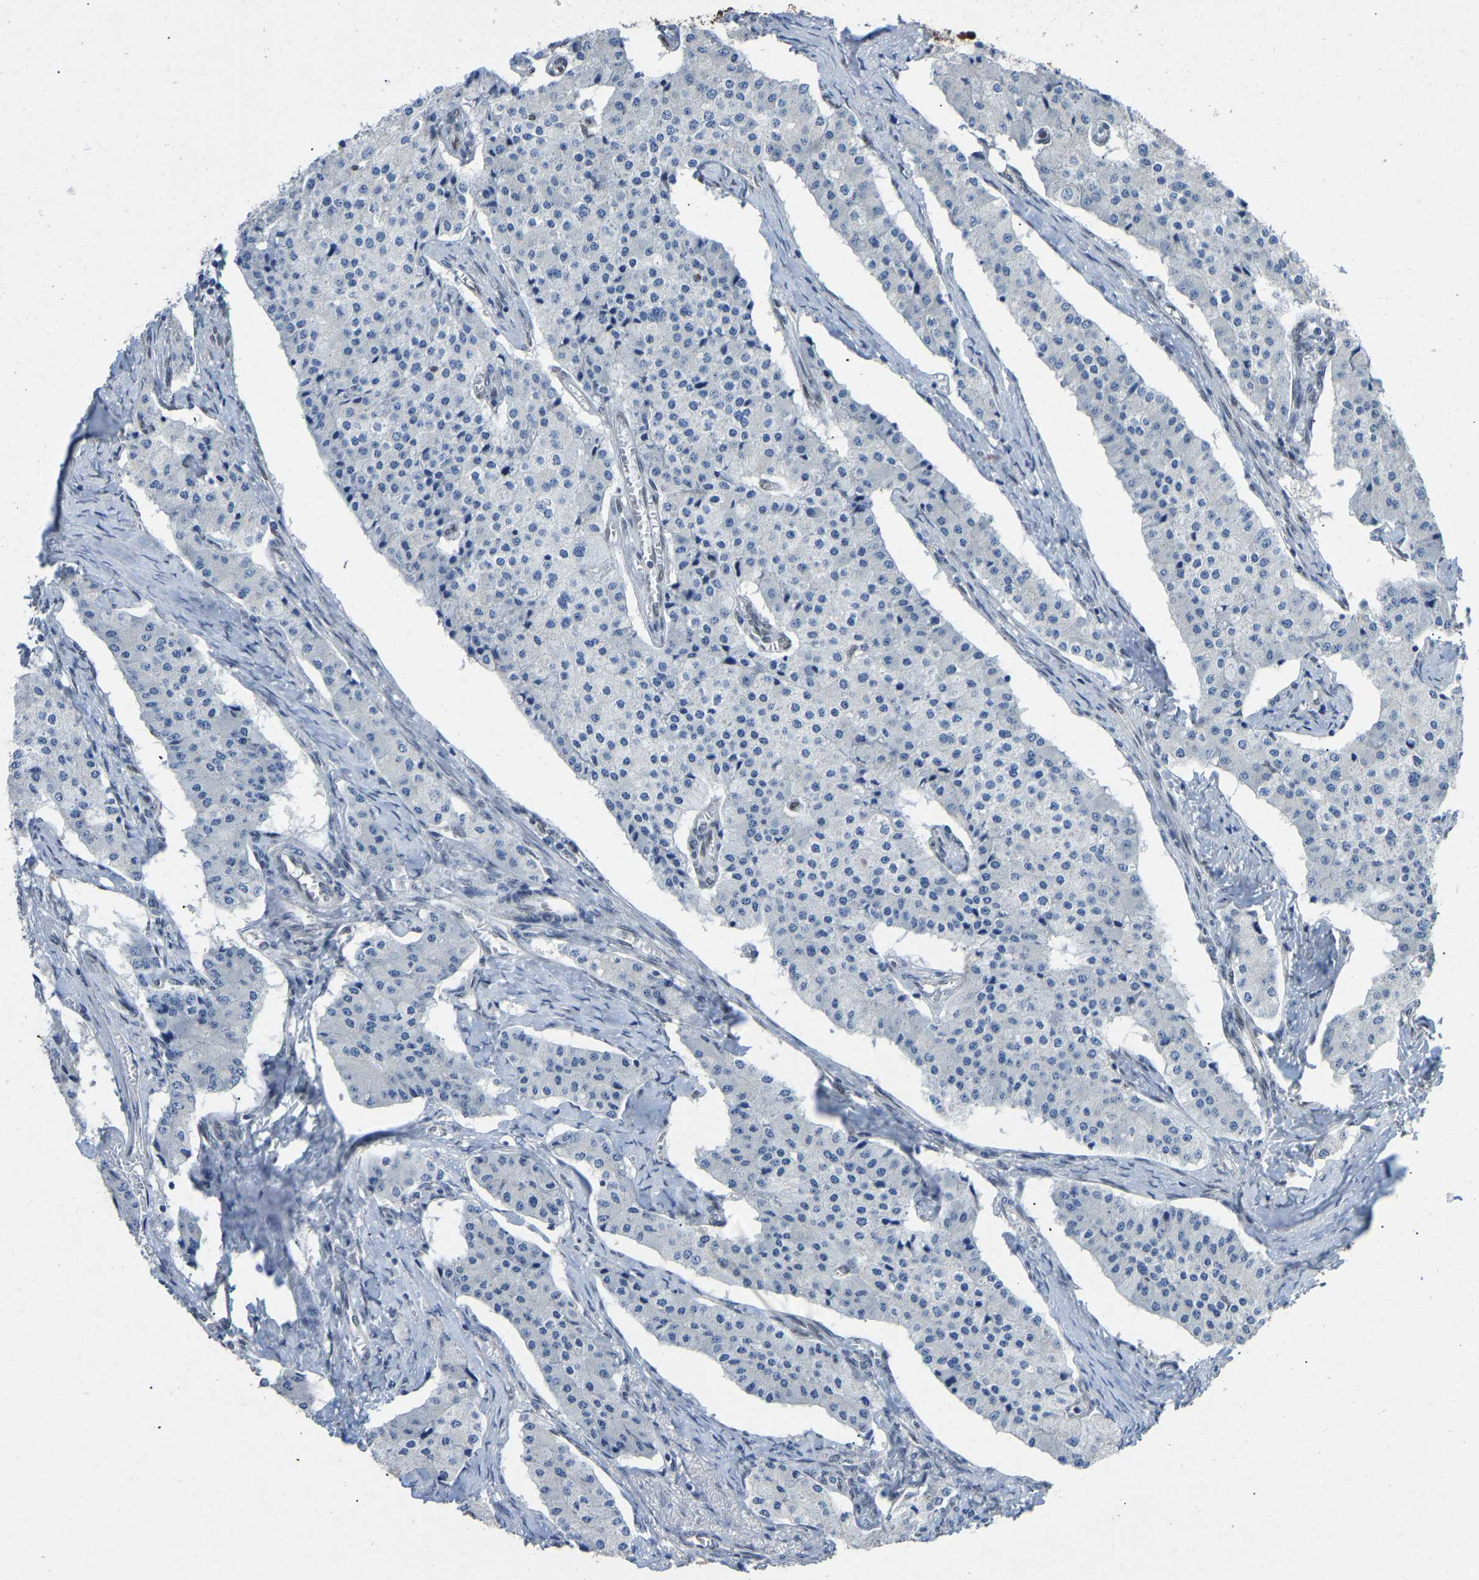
{"staining": {"intensity": "negative", "quantity": "none", "location": "none"}, "tissue": "carcinoid", "cell_type": "Tumor cells", "image_type": "cancer", "snomed": [{"axis": "morphology", "description": "Carcinoid, malignant, NOS"}, {"axis": "topography", "description": "Colon"}], "caption": "DAB immunohistochemical staining of carcinoid exhibits no significant positivity in tumor cells.", "gene": "QKI", "patient": {"sex": "female", "age": 52}}